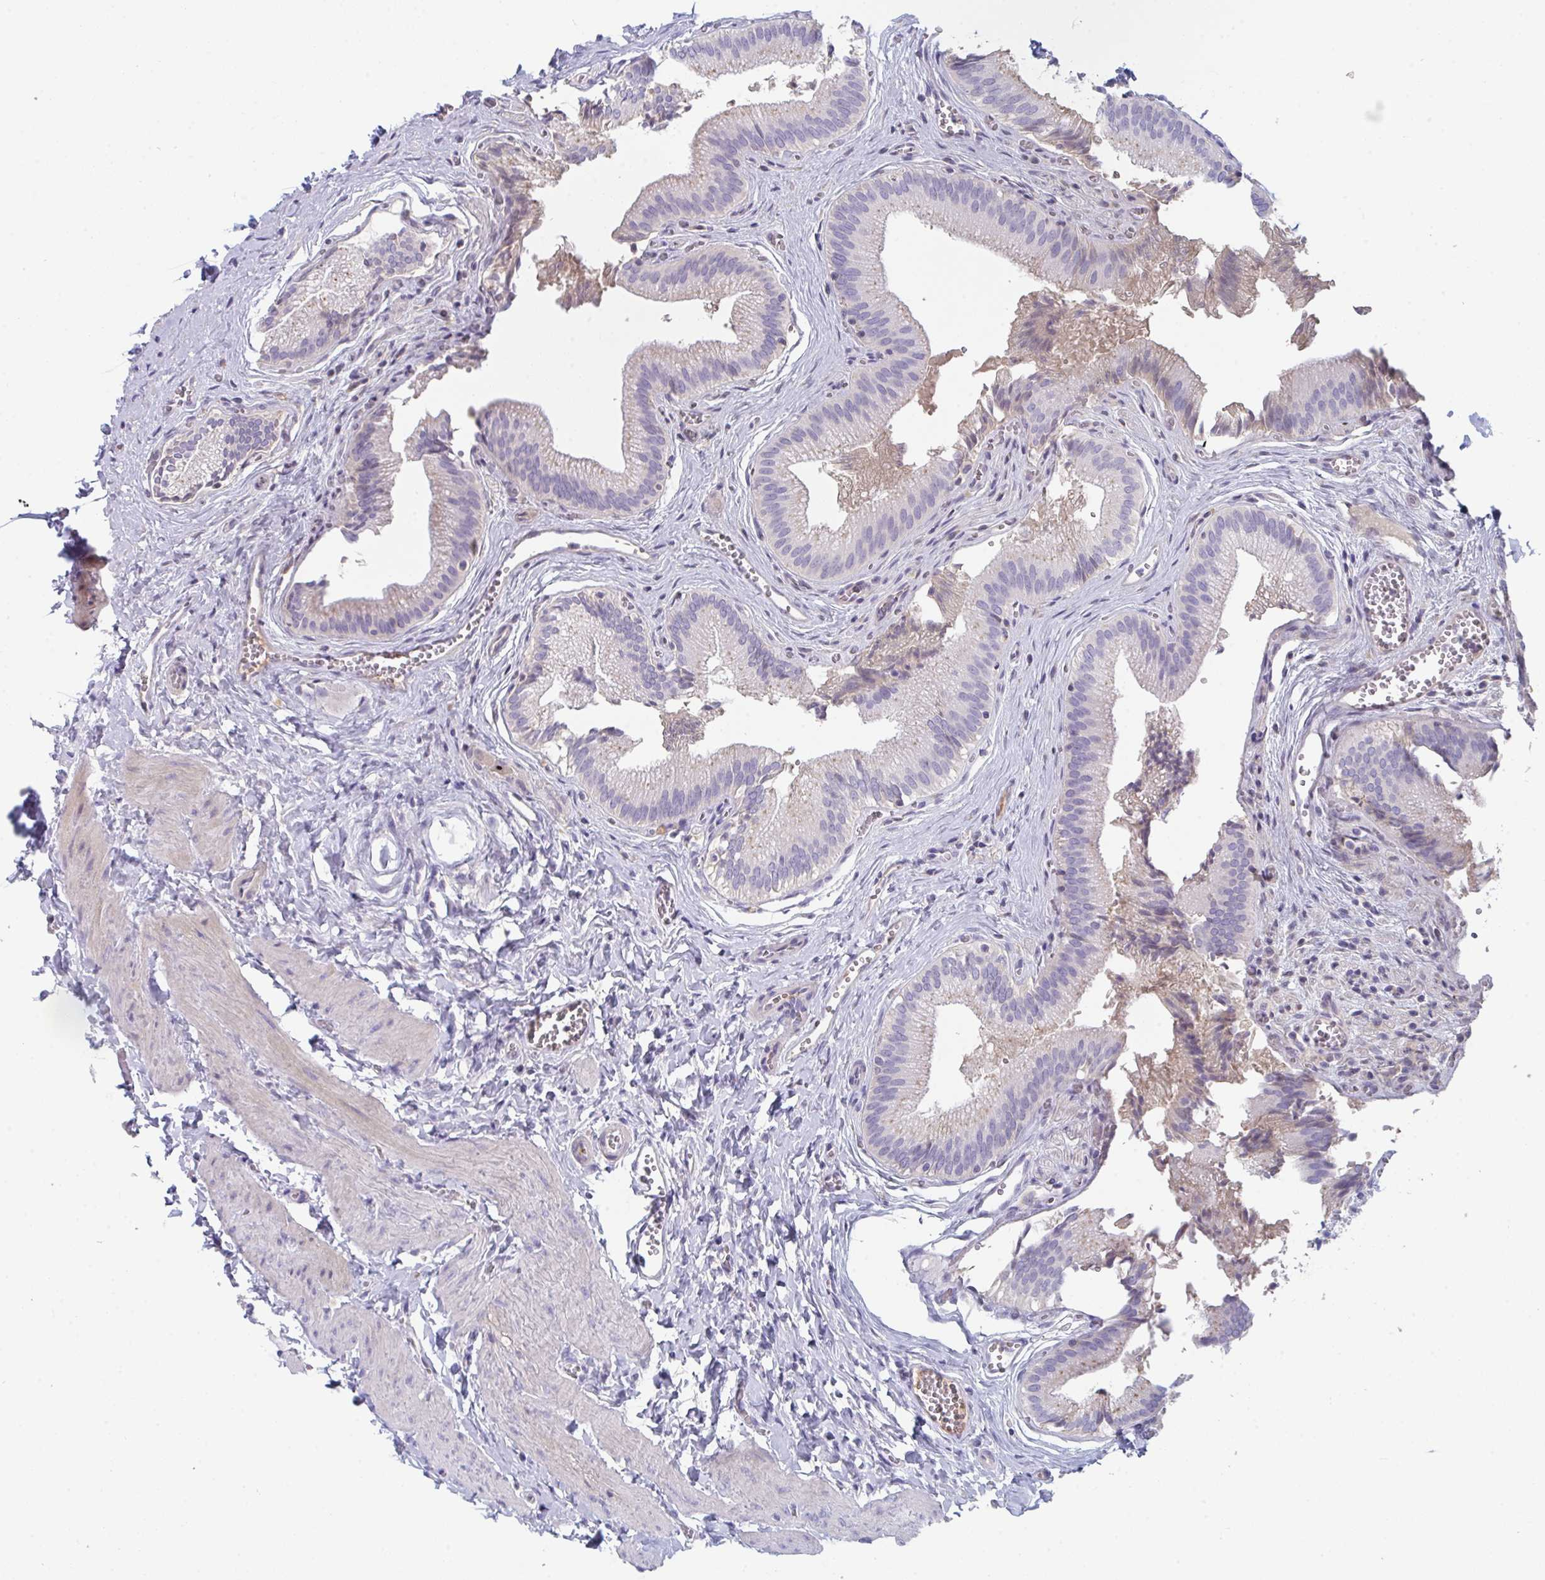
{"staining": {"intensity": "negative", "quantity": "none", "location": "none"}, "tissue": "gallbladder", "cell_type": "Glandular cells", "image_type": "normal", "snomed": [{"axis": "morphology", "description": "Normal tissue, NOS"}, {"axis": "topography", "description": "Gallbladder"}], "caption": "This is an immunohistochemistry image of unremarkable gallbladder. There is no staining in glandular cells.", "gene": "HGFAC", "patient": {"sex": "male", "age": 17}}